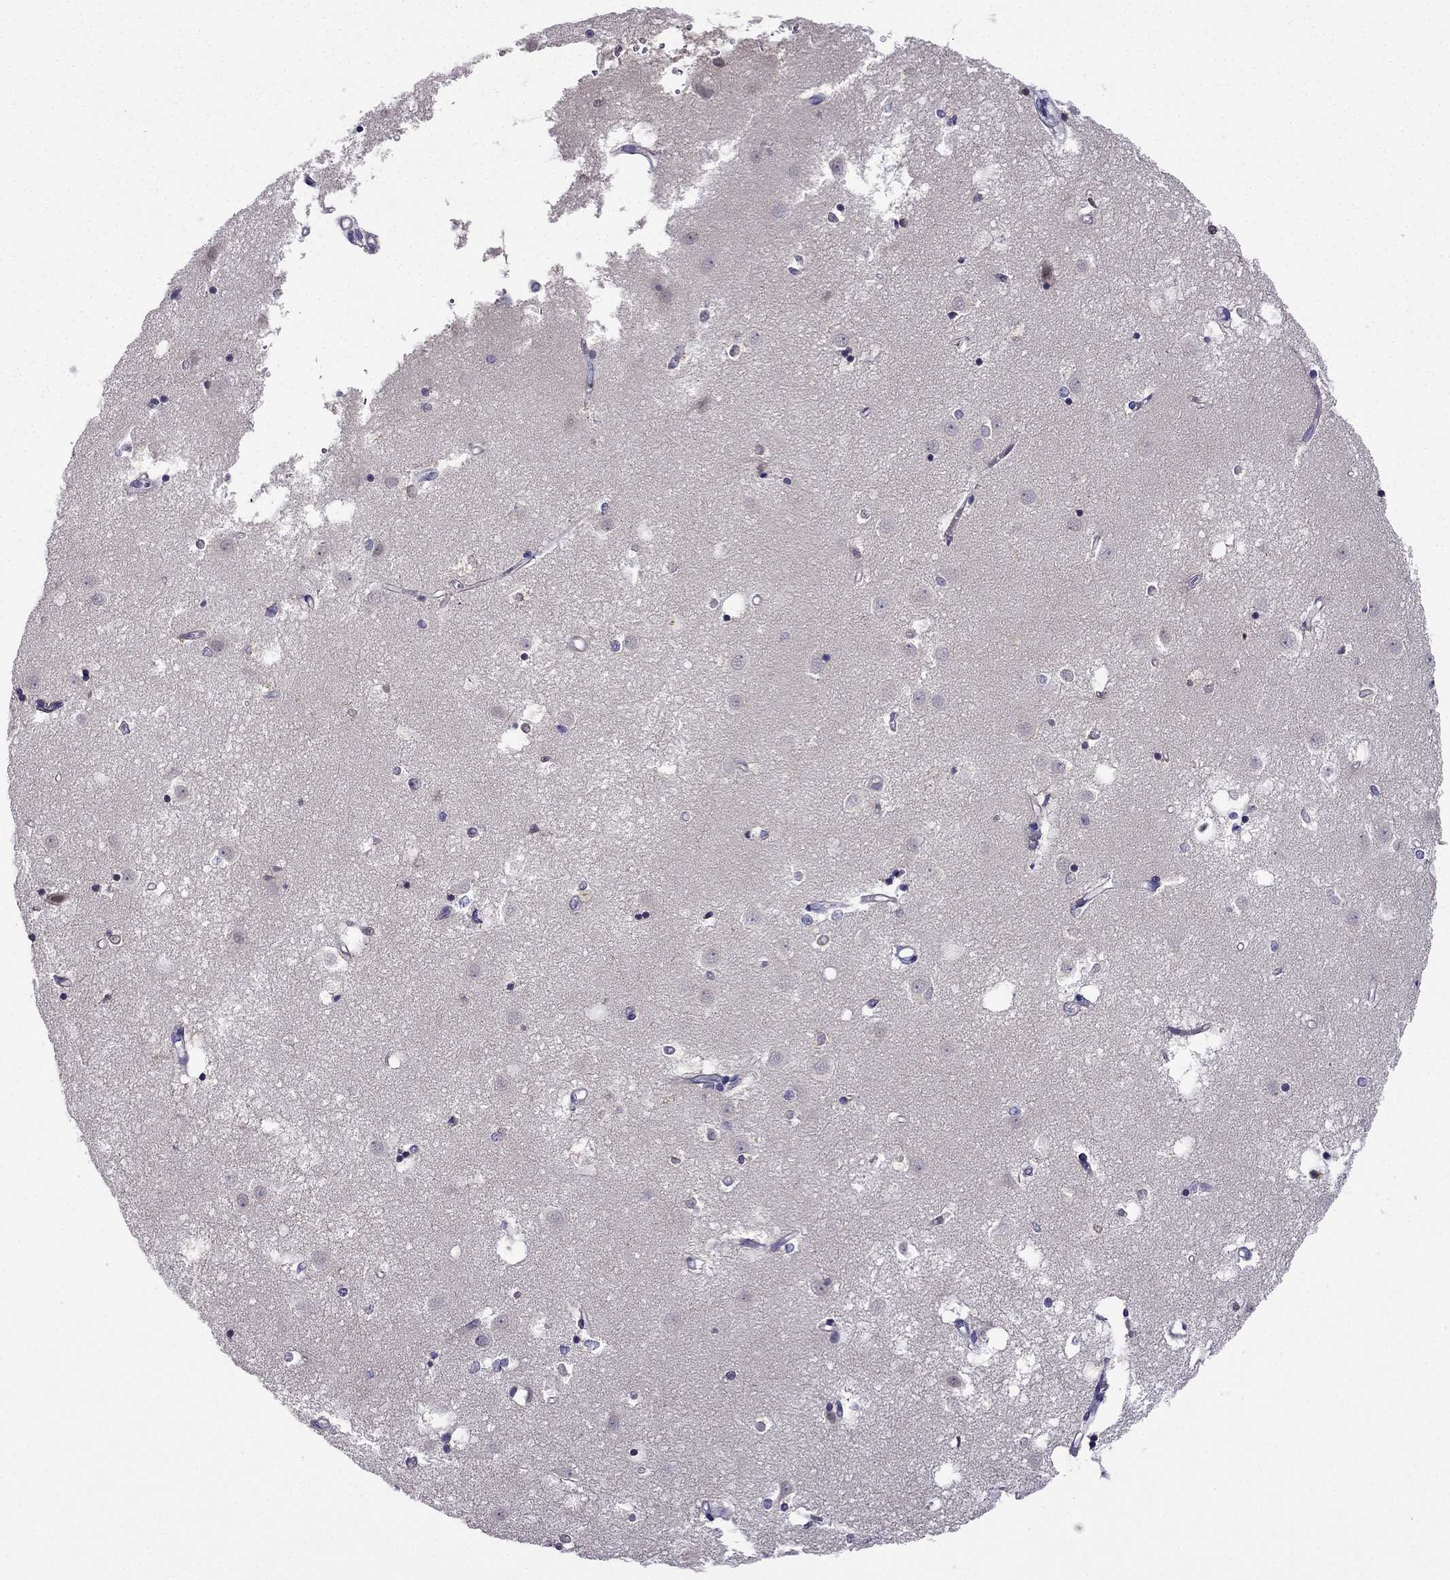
{"staining": {"intensity": "strong", "quantity": "<25%", "location": "cytoplasmic/membranous"}, "tissue": "caudate", "cell_type": "Glial cells", "image_type": "normal", "snomed": [{"axis": "morphology", "description": "Normal tissue, NOS"}, {"axis": "topography", "description": "Lateral ventricle wall"}], "caption": "Strong cytoplasmic/membranous protein expression is seen in approximately <25% of glial cells in caudate. Nuclei are stained in blue.", "gene": "KCNJ10", "patient": {"sex": "male", "age": 54}}